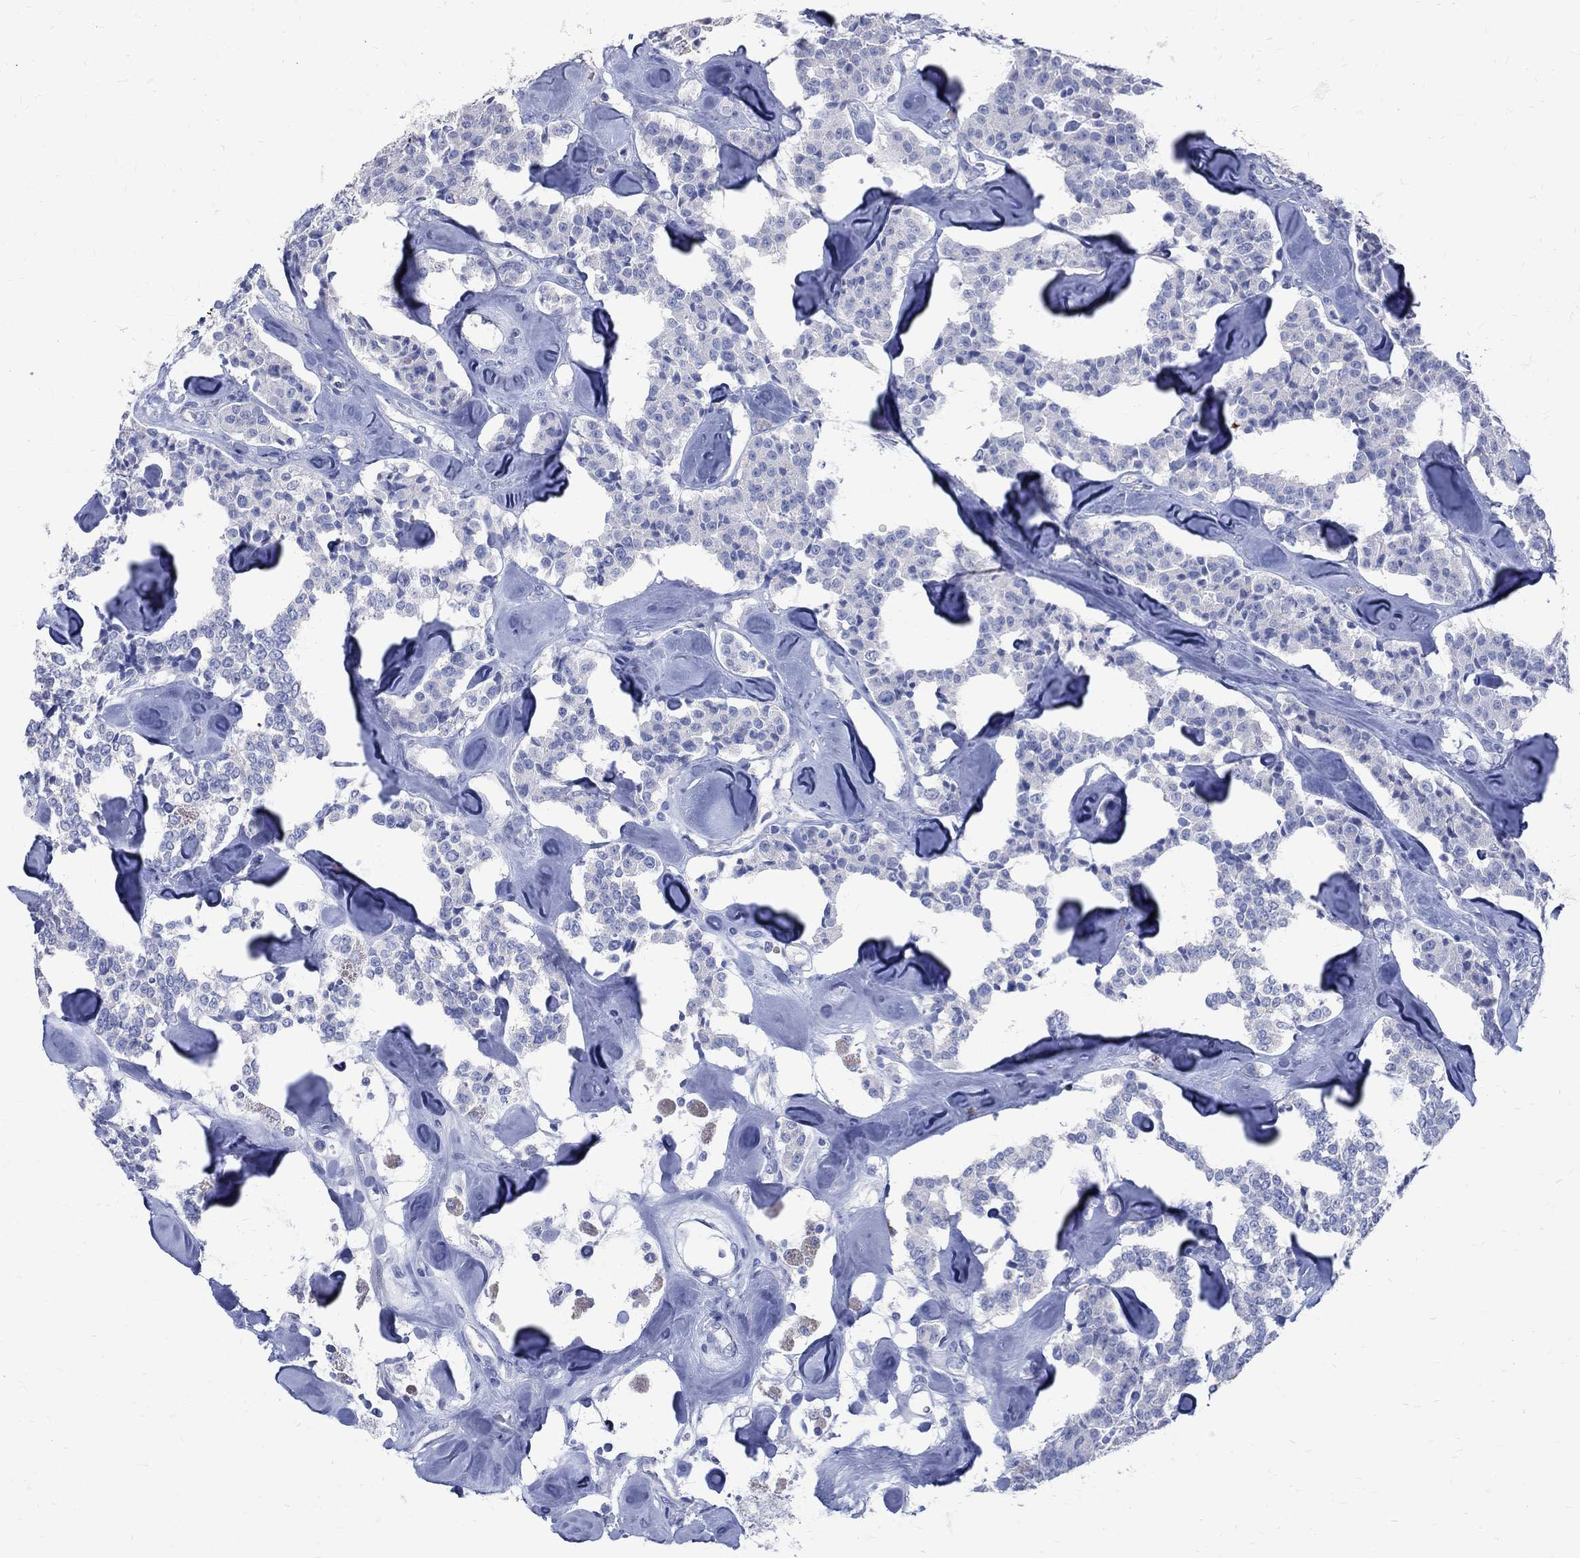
{"staining": {"intensity": "negative", "quantity": "none", "location": "none"}, "tissue": "carcinoid", "cell_type": "Tumor cells", "image_type": "cancer", "snomed": [{"axis": "morphology", "description": "Carcinoid, malignant, NOS"}, {"axis": "topography", "description": "Pancreas"}], "caption": "Immunohistochemistry (IHC) photomicrograph of neoplastic tissue: human carcinoid stained with DAB exhibits no significant protein positivity in tumor cells. The staining is performed using DAB (3,3'-diaminobenzidine) brown chromogen with nuclei counter-stained in using hematoxylin.", "gene": "MAGEB6", "patient": {"sex": "male", "age": 41}}